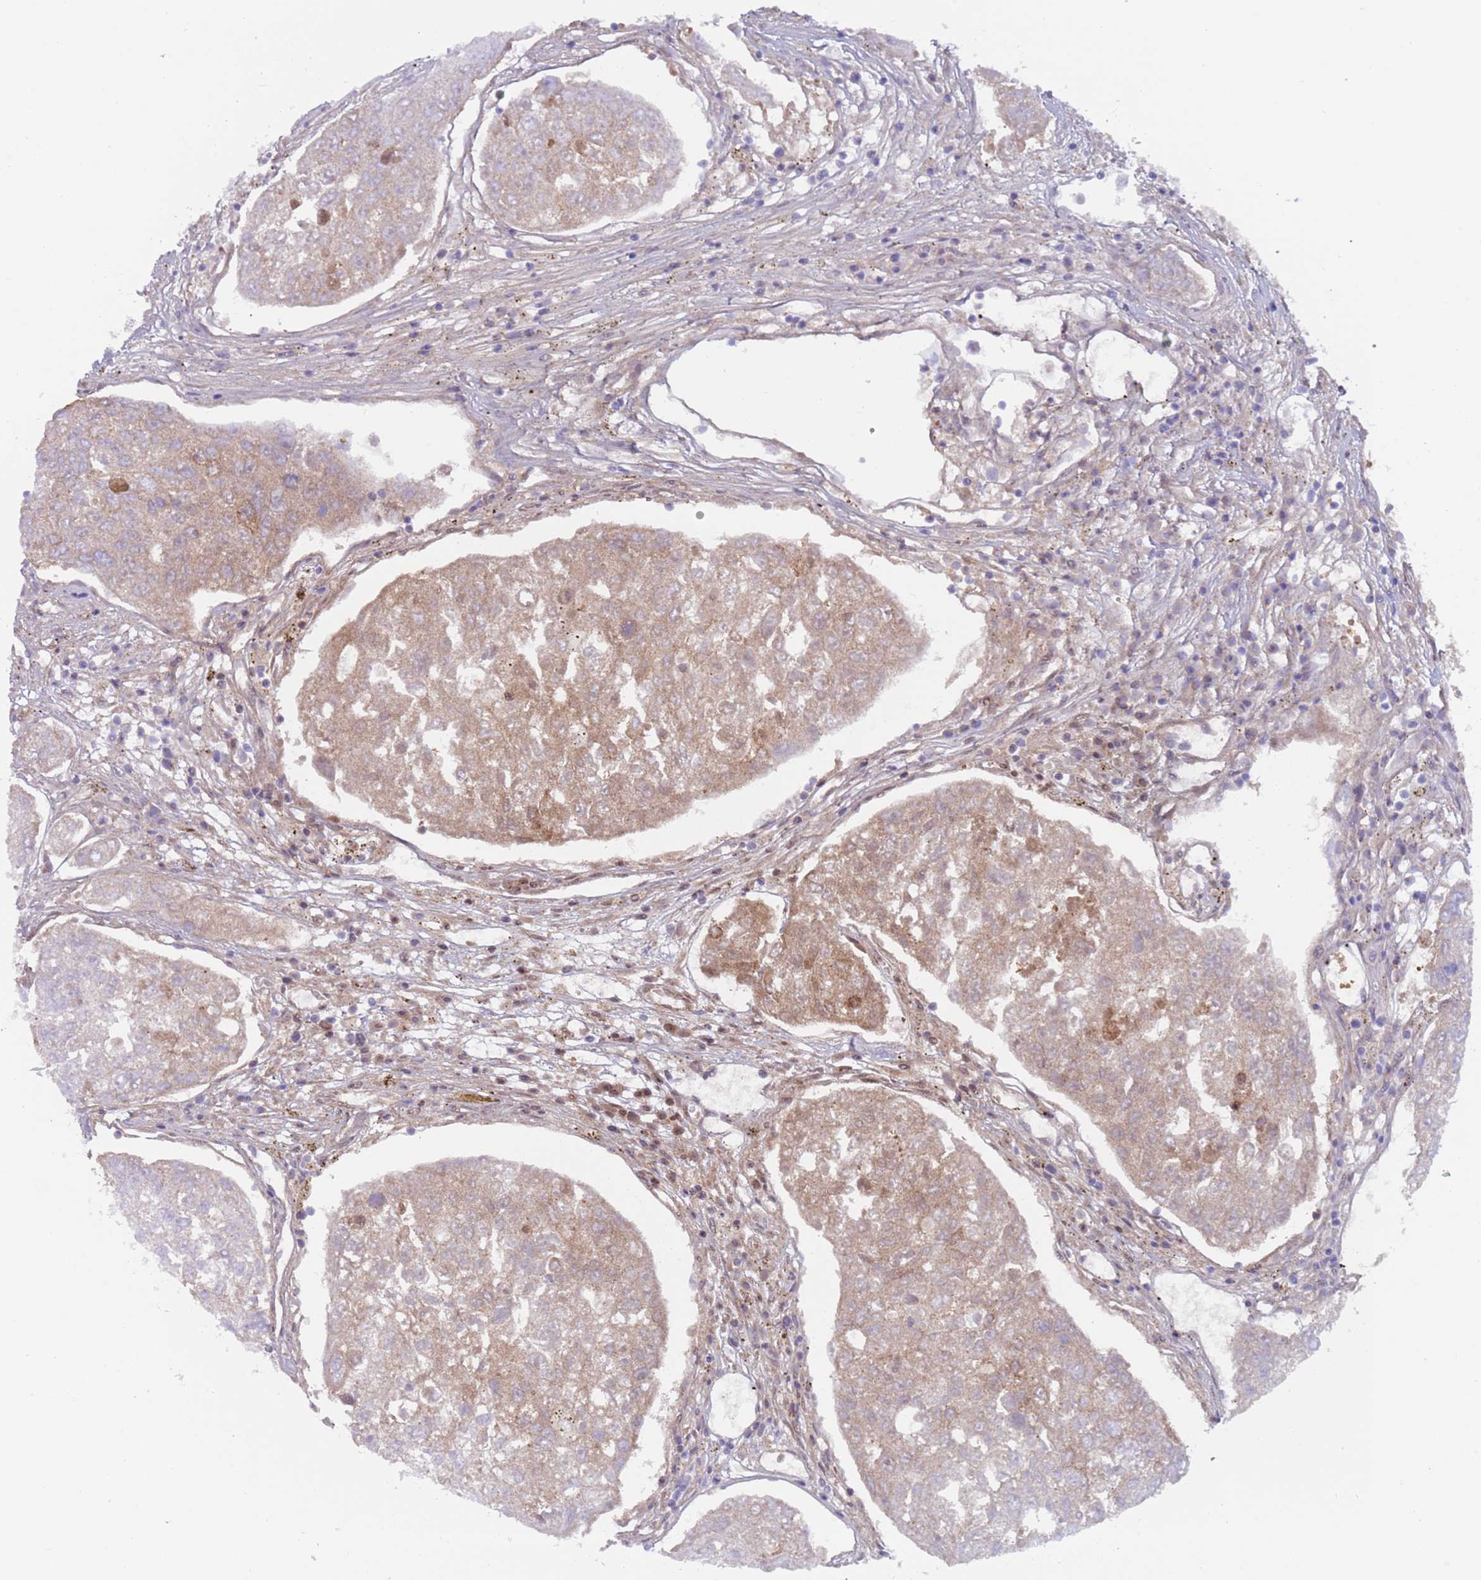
{"staining": {"intensity": "weak", "quantity": "25%-75%", "location": "cytoplasmic/membranous"}, "tissue": "urothelial cancer", "cell_type": "Tumor cells", "image_type": "cancer", "snomed": [{"axis": "morphology", "description": "Urothelial carcinoma, High grade"}, {"axis": "topography", "description": "Lymph node"}, {"axis": "topography", "description": "Urinary bladder"}], "caption": "Immunohistochemistry (IHC) histopathology image of neoplastic tissue: human urothelial carcinoma (high-grade) stained using IHC shows low levels of weak protein expression localized specifically in the cytoplasmic/membranous of tumor cells, appearing as a cytoplasmic/membranous brown color.", "gene": "HDAC8", "patient": {"sex": "male", "age": 51}}